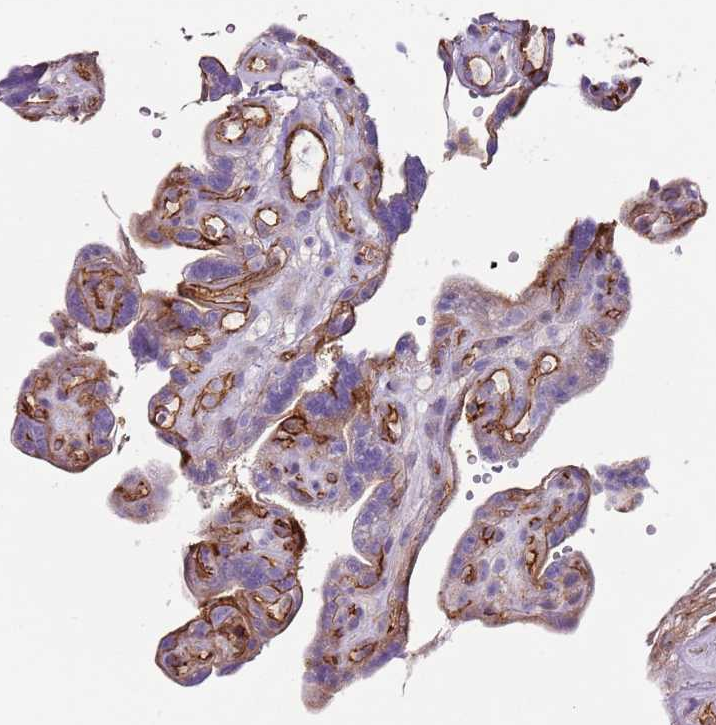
{"staining": {"intensity": "moderate", "quantity": ">75%", "location": "cytoplasmic/membranous"}, "tissue": "placenta", "cell_type": "Decidual cells", "image_type": "normal", "snomed": [{"axis": "morphology", "description": "Normal tissue, NOS"}, {"axis": "topography", "description": "Placenta"}], "caption": "Placenta stained with DAB IHC demonstrates medium levels of moderate cytoplasmic/membranous staining in about >75% of decidual cells.", "gene": "GNAI1", "patient": {"sex": "female", "age": 30}}